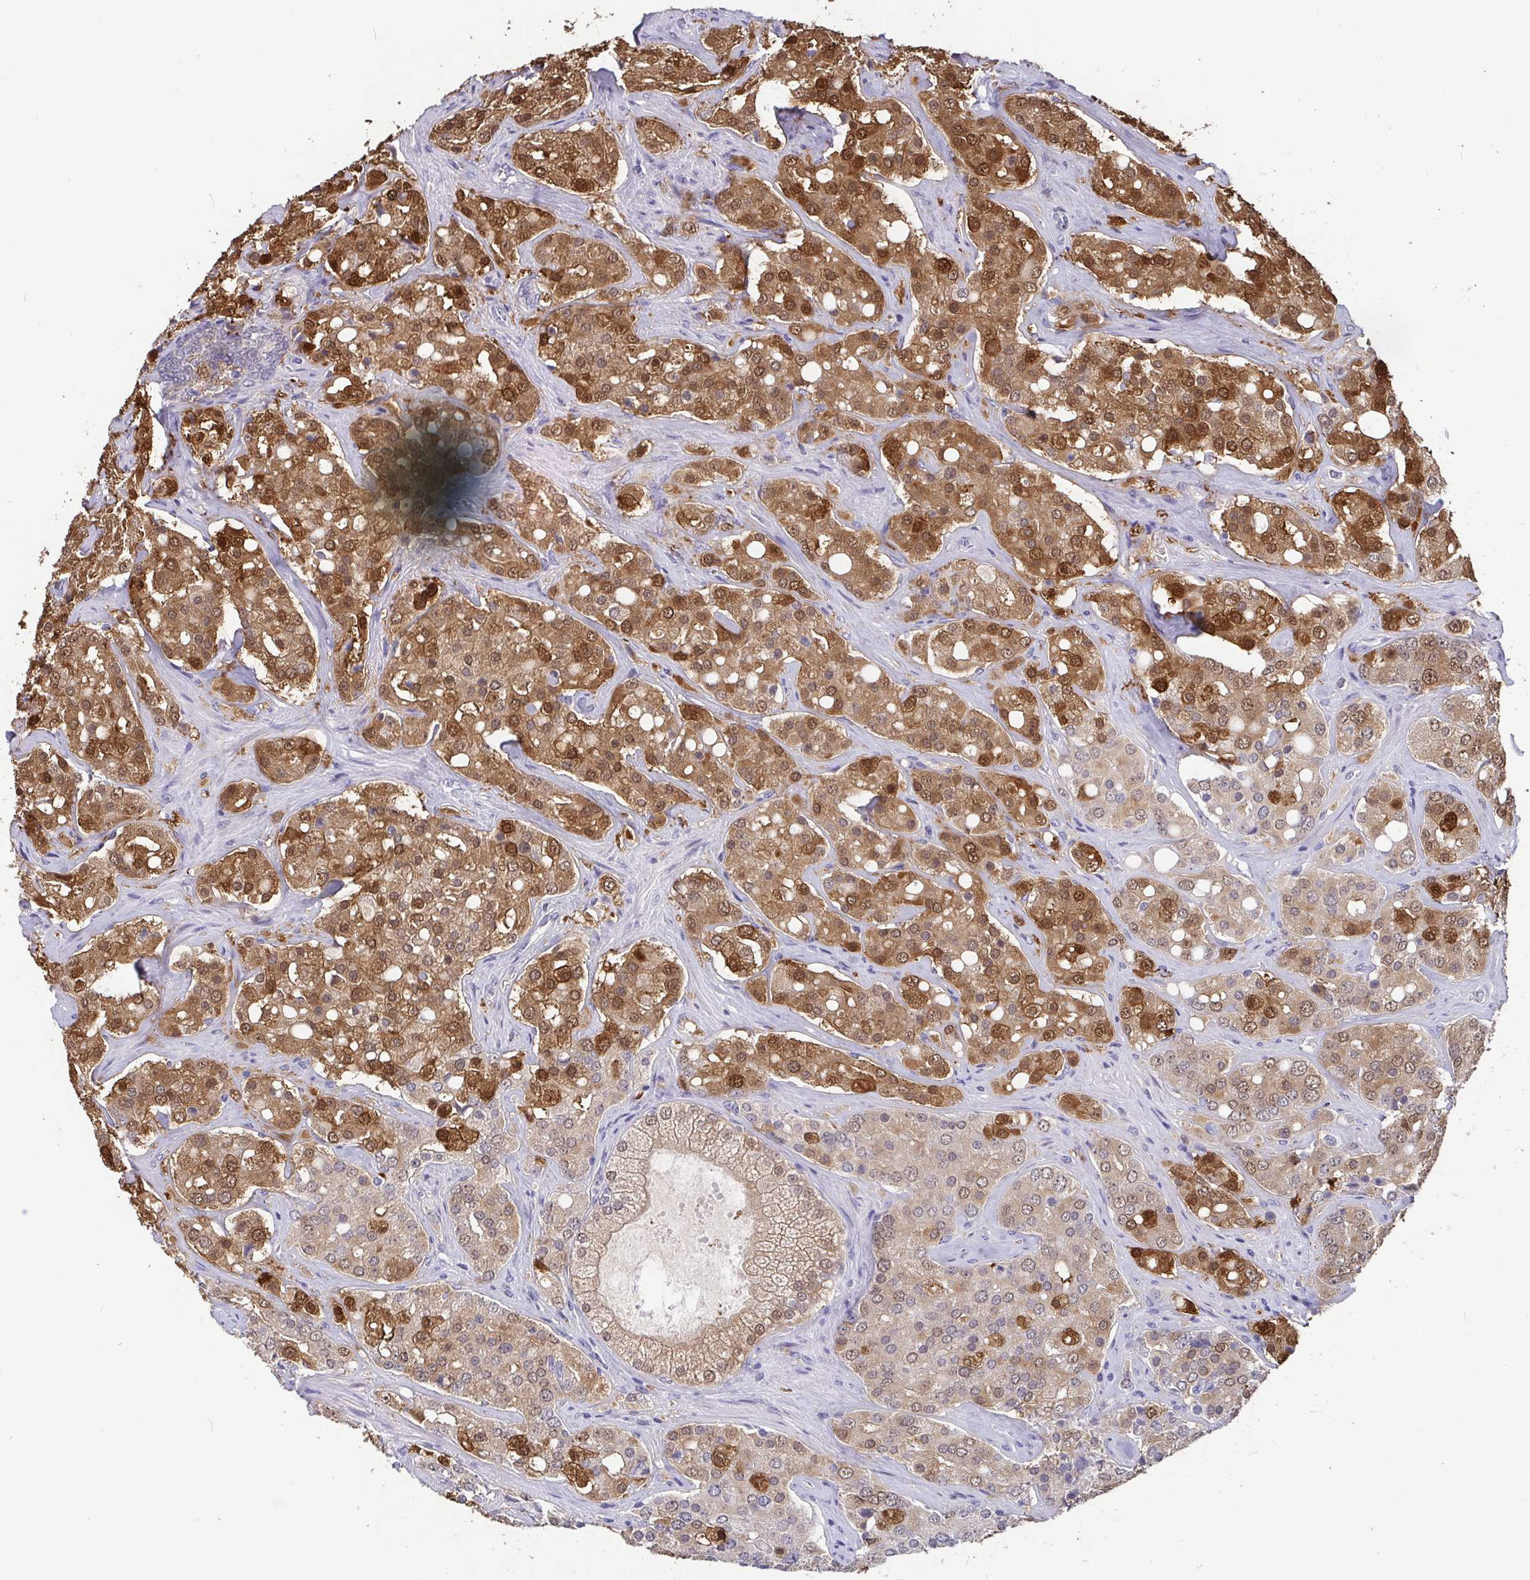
{"staining": {"intensity": "strong", "quantity": "25%-75%", "location": "cytoplasmic/membranous,nuclear"}, "tissue": "prostate cancer", "cell_type": "Tumor cells", "image_type": "cancer", "snomed": [{"axis": "morphology", "description": "Adenocarcinoma, High grade"}, {"axis": "topography", "description": "Prostate"}], "caption": "A high-resolution micrograph shows IHC staining of high-grade adenocarcinoma (prostate), which shows strong cytoplasmic/membranous and nuclear positivity in about 25%-75% of tumor cells. The staining is performed using DAB brown chromogen to label protein expression. The nuclei are counter-stained blue using hematoxylin.", "gene": "IDH1", "patient": {"sex": "male", "age": 67}}